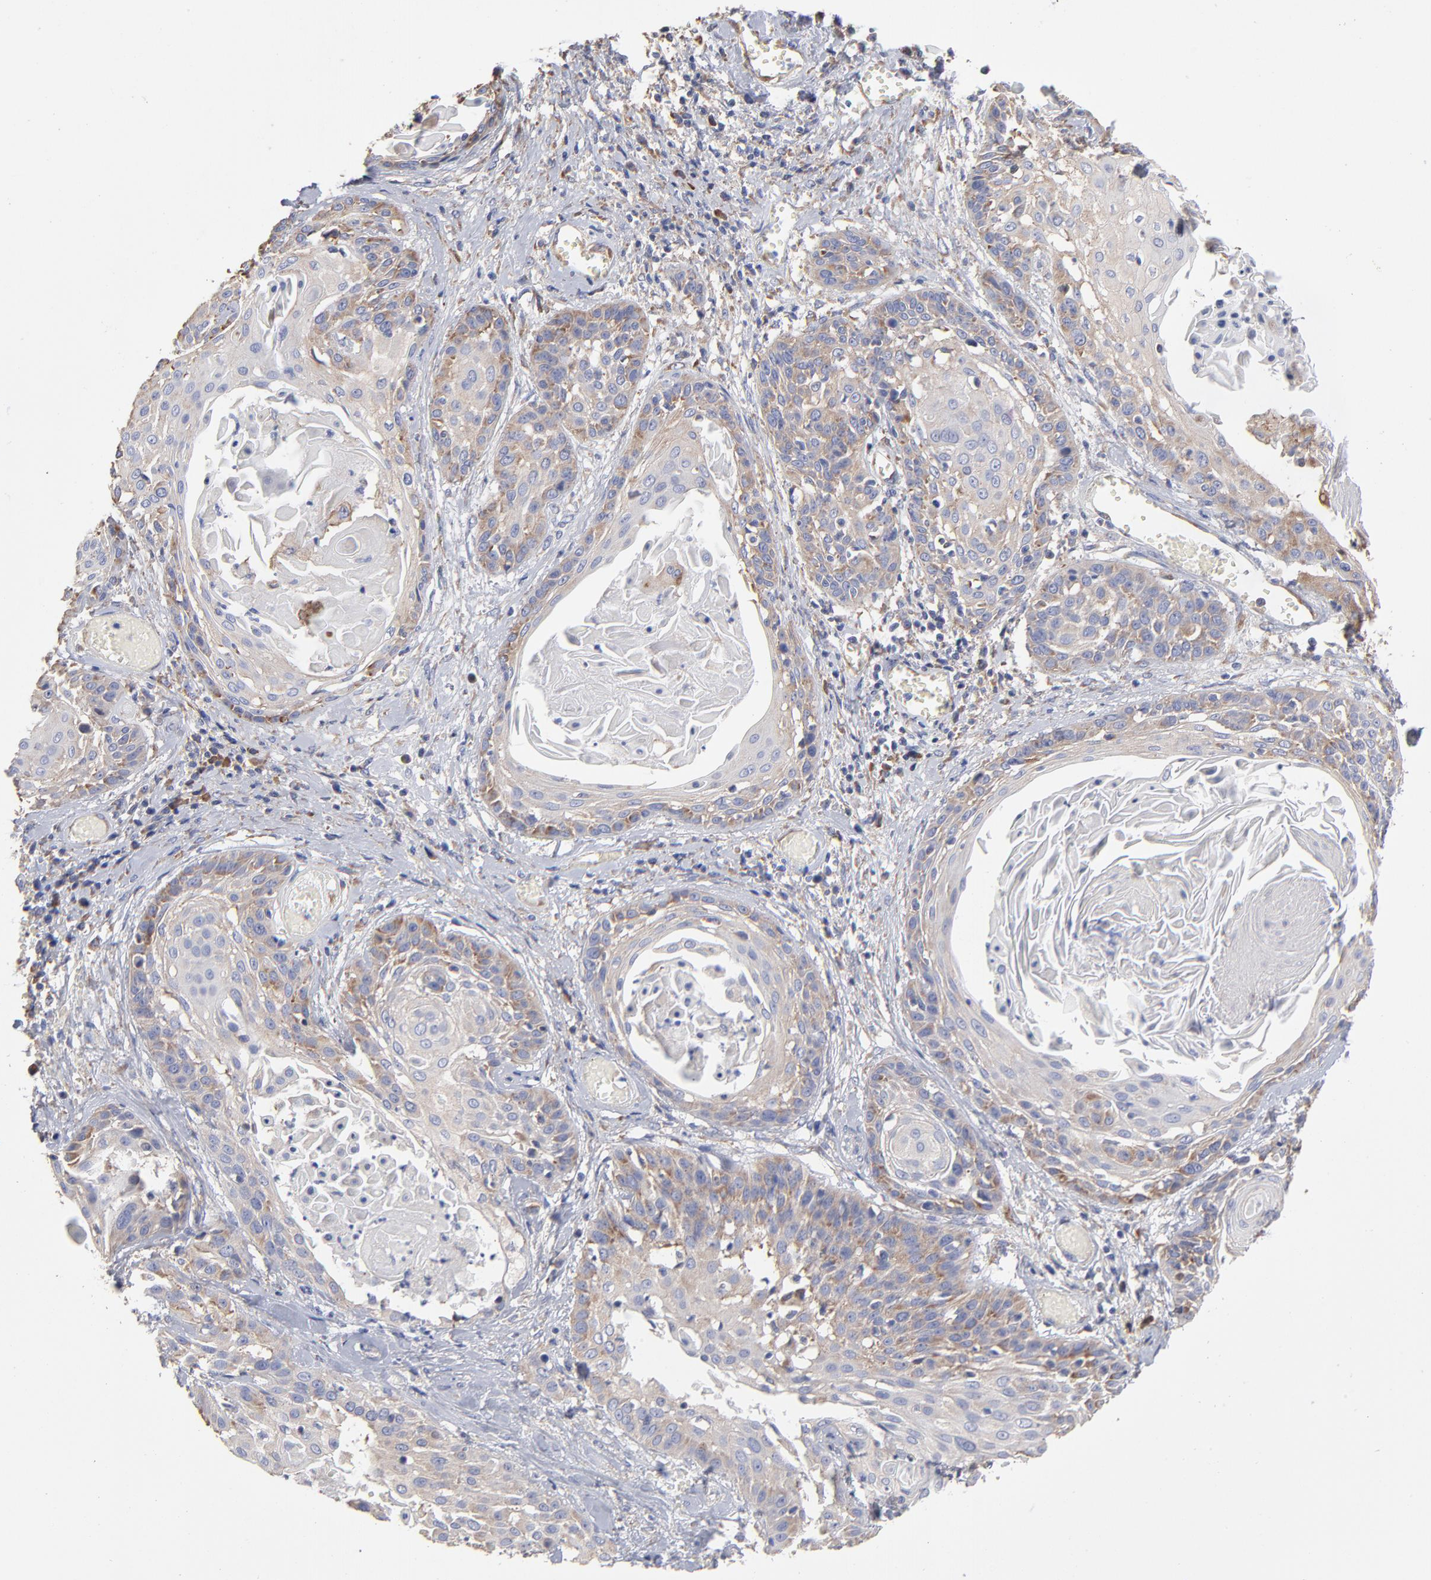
{"staining": {"intensity": "weak", "quantity": ">75%", "location": "cytoplasmic/membranous"}, "tissue": "cervical cancer", "cell_type": "Tumor cells", "image_type": "cancer", "snomed": [{"axis": "morphology", "description": "Squamous cell carcinoma, NOS"}, {"axis": "topography", "description": "Cervix"}], "caption": "A photomicrograph showing weak cytoplasmic/membranous staining in approximately >75% of tumor cells in cervical squamous cell carcinoma, as visualized by brown immunohistochemical staining.", "gene": "RPL3", "patient": {"sex": "female", "age": 57}}